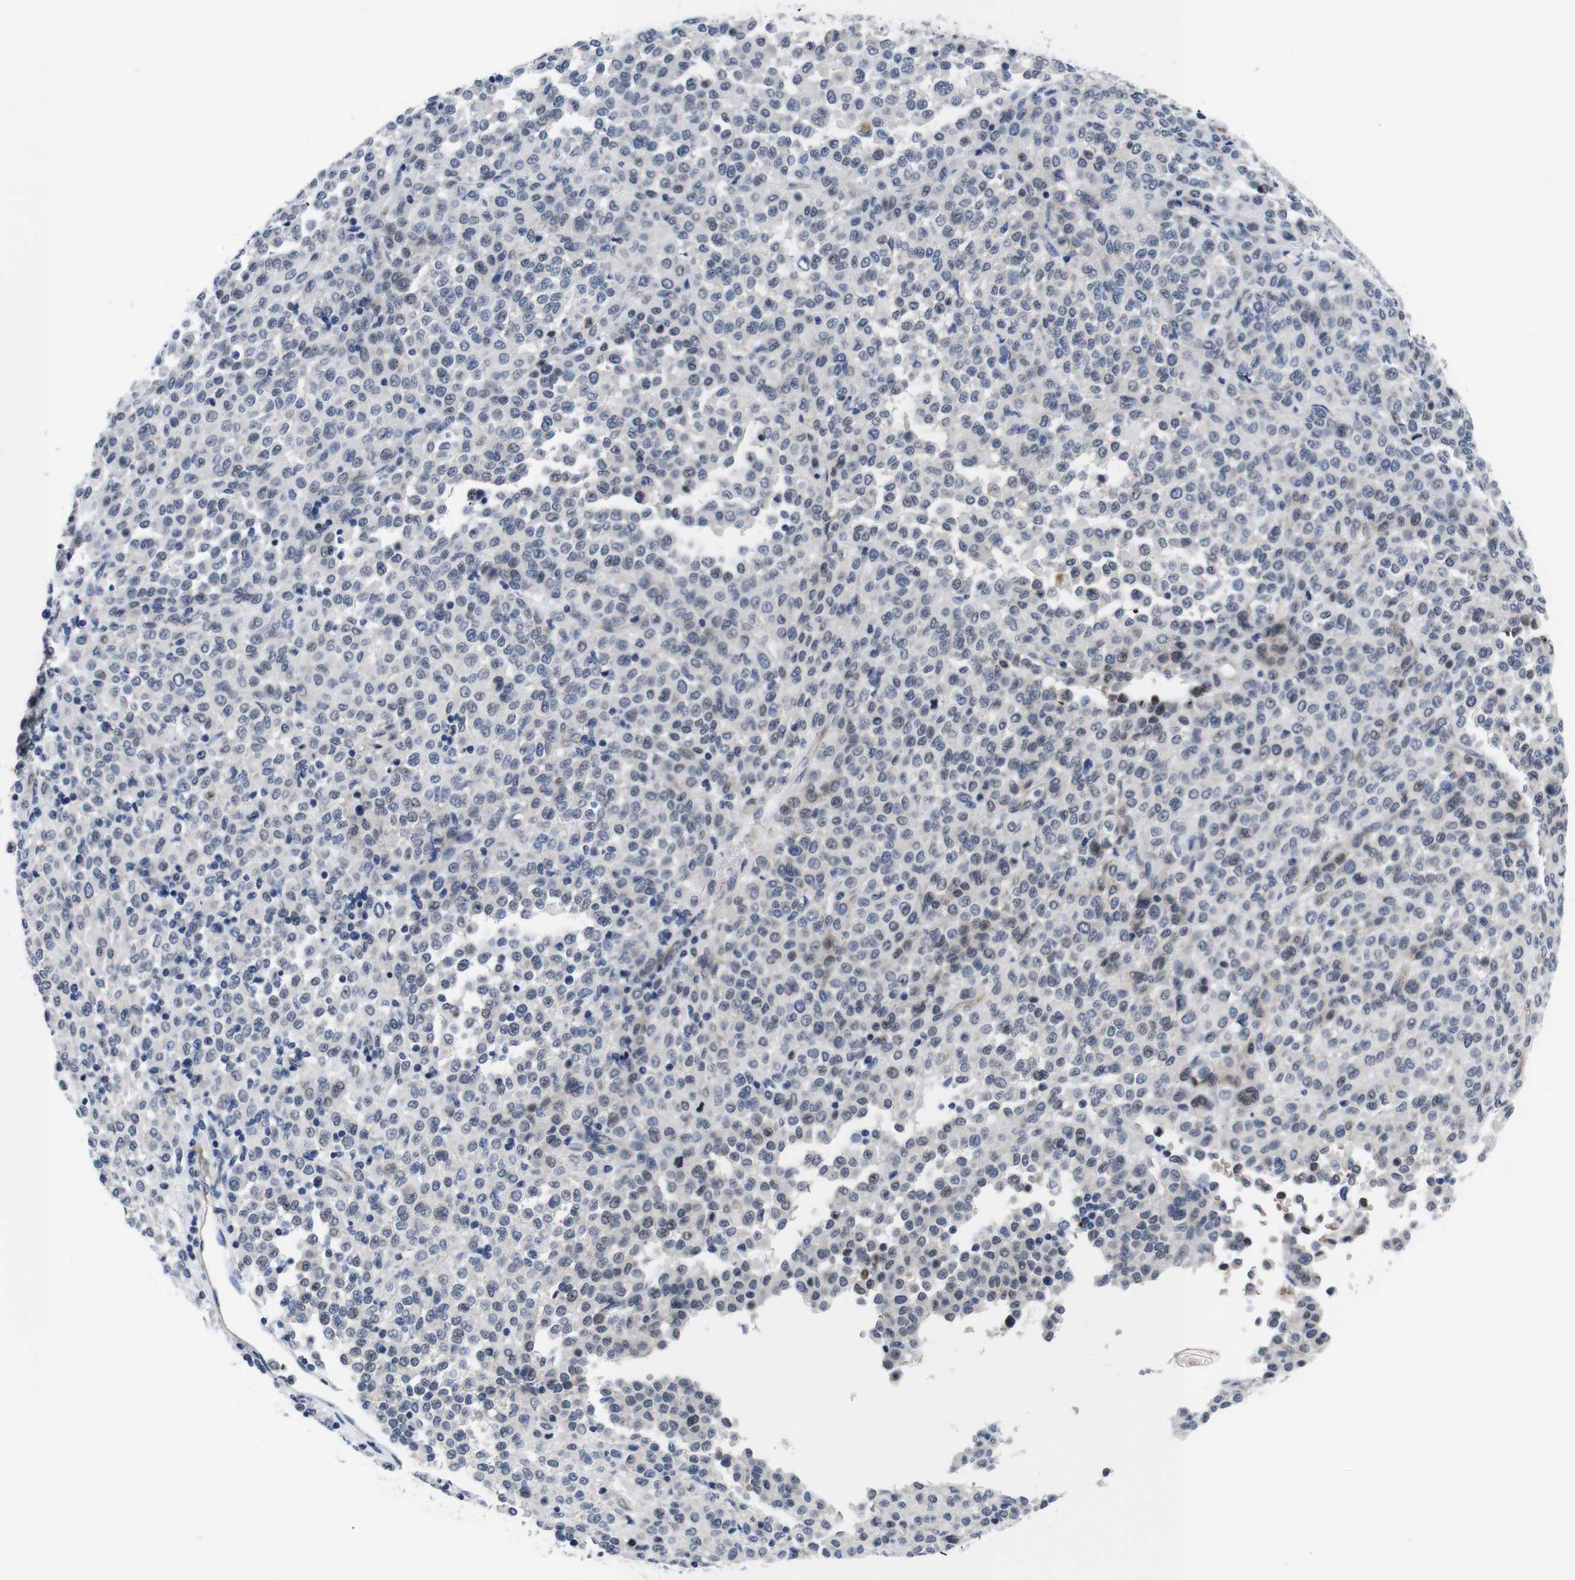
{"staining": {"intensity": "negative", "quantity": "none", "location": "none"}, "tissue": "melanoma", "cell_type": "Tumor cells", "image_type": "cancer", "snomed": [{"axis": "morphology", "description": "Malignant melanoma, Metastatic site"}, {"axis": "topography", "description": "Pancreas"}], "caption": "DAB (3,3'-diaminobenzidine) immunohistochemical staining of human malignant melanoma (metastatic site) shows no significant positivity in tumor cells.", "gene": "SOCS3", "patient": {"sex": "female", "age": 30}}